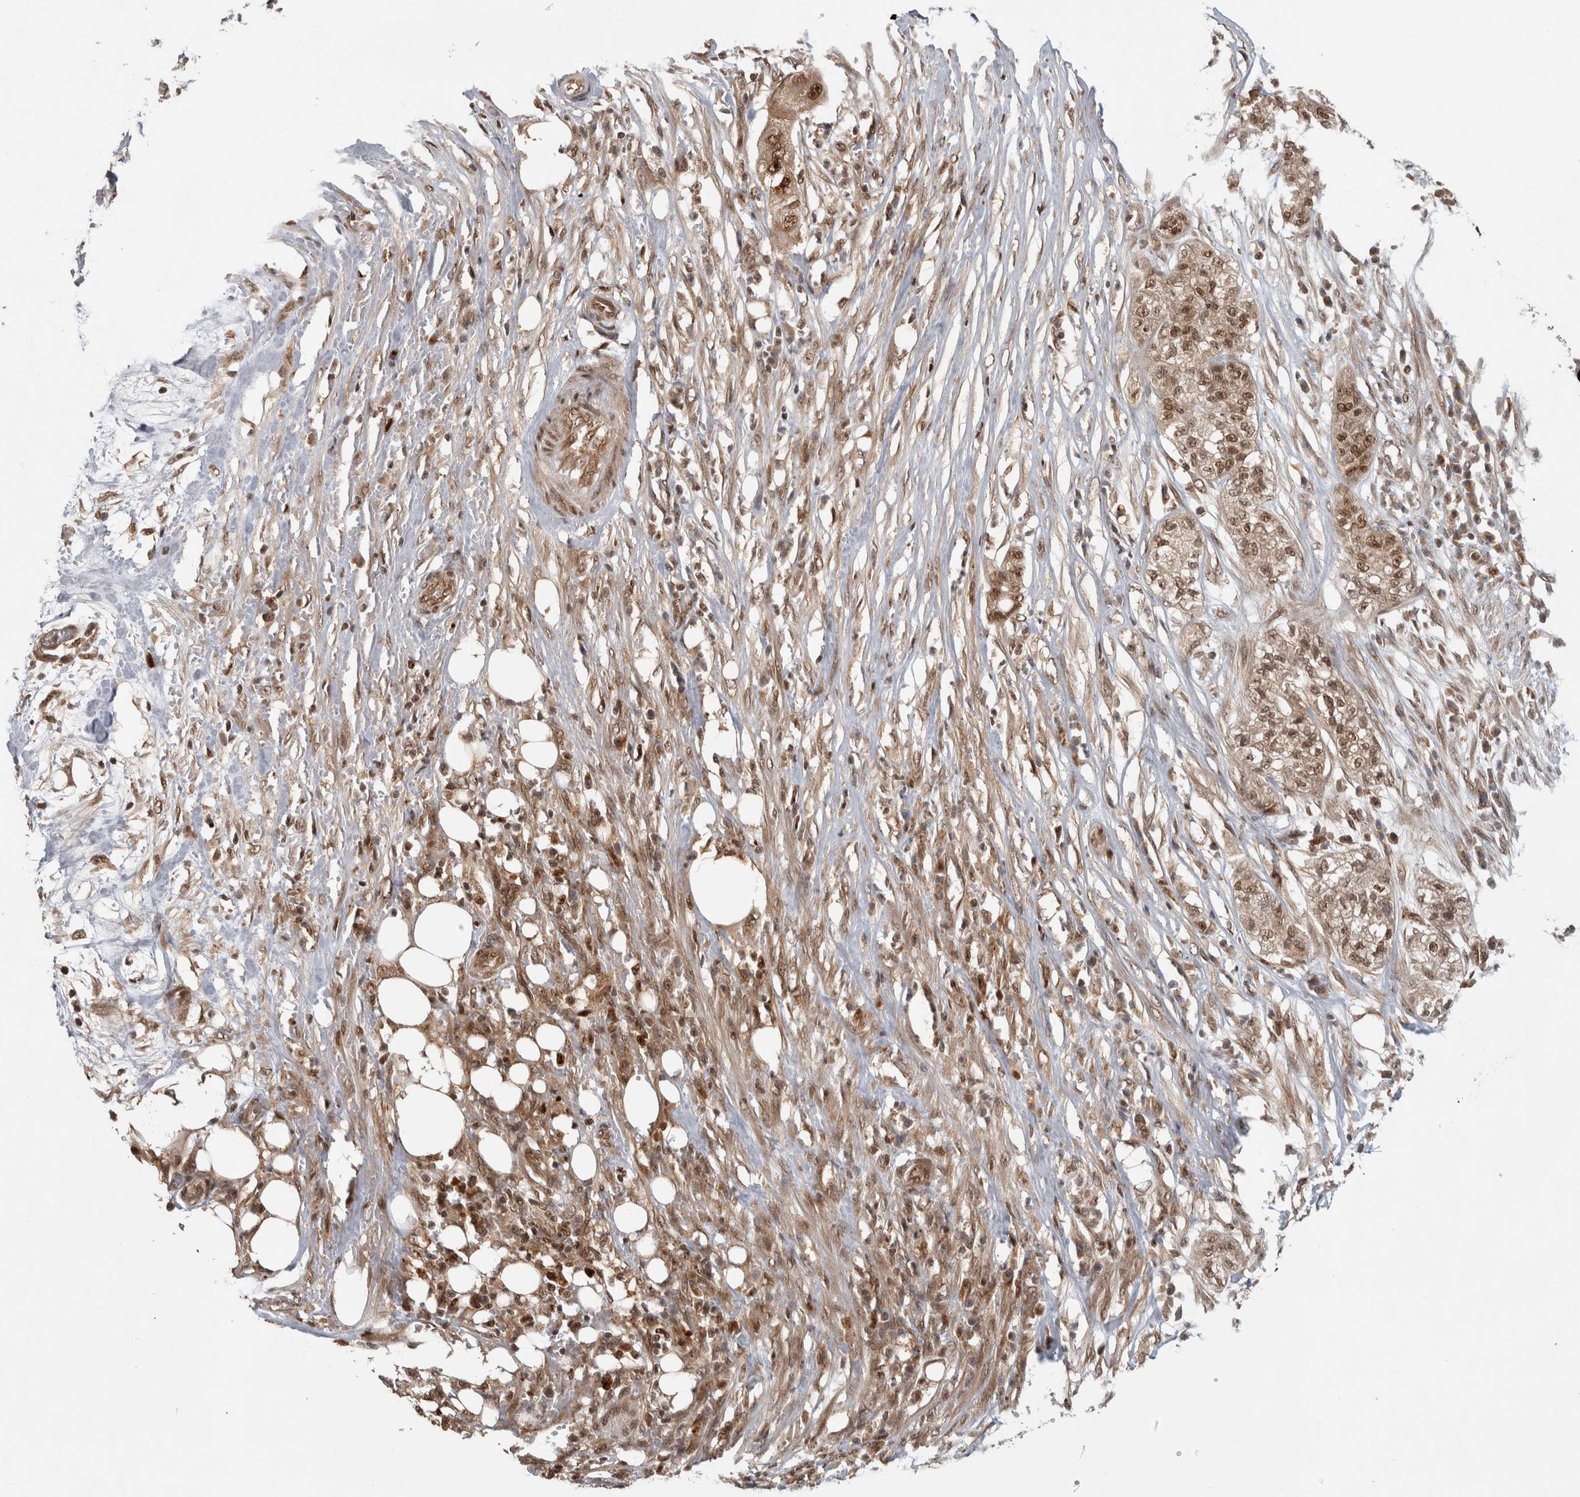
{"staining": {"intensity": "moderate", "quantity": ">75%", "location": "nuclear"}, "tissue": "pancreatic cancer", "cell_type": "Tumor cells", "image_type": "cancer", "snomed": [{"axis": "morphology", "description": "Adenocarcinoma, NOS"}, {"axis": "topography", "description": "Pancreas"}], "caption": "Immunohistochemical staining of pancreatic cancer (adenocarcinoma) exhibits moderate nuclear protein positivity in approximately >75% of tumor cells.", "gene": "RPS6KA4", "patient": {"sex": "female", "age": 78}}